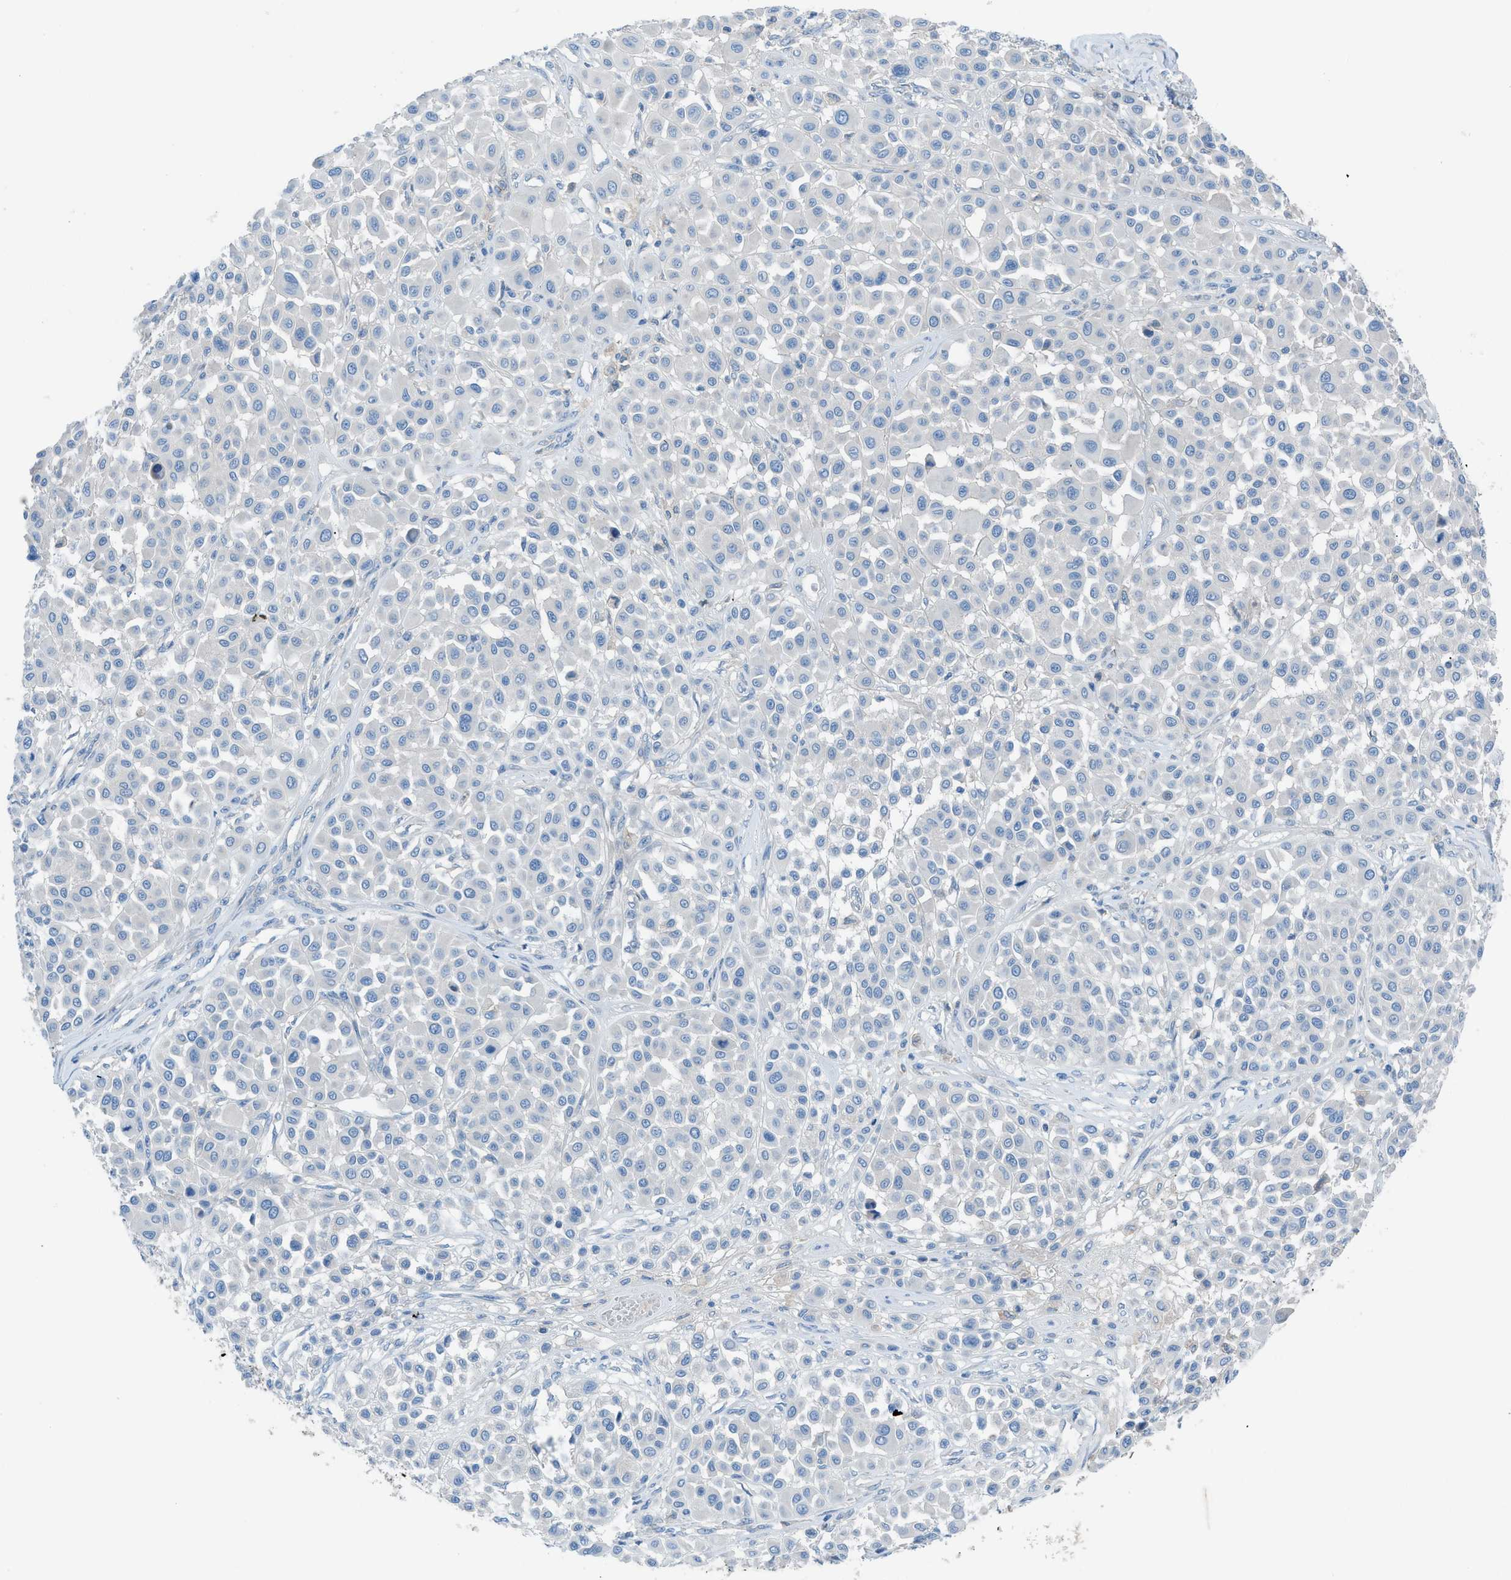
{"staining": {"intensity": "negative", "quantity": "none", "location": "none"}, "tissue": "melanoma", "cell_type": "Tumor cells", "image_type": "cancer", "snomed": [{"axis": "morphology", "description": "Malignant melanoma, Metastatic site"}, {"axis": "topography", "description": "Soft tissue"}], "caption": "Protein analysis of melanoma reveals no significant staining in tumor cells.", "gene": "C5AR2", "patient": {"sex": "male", "age": 41}}